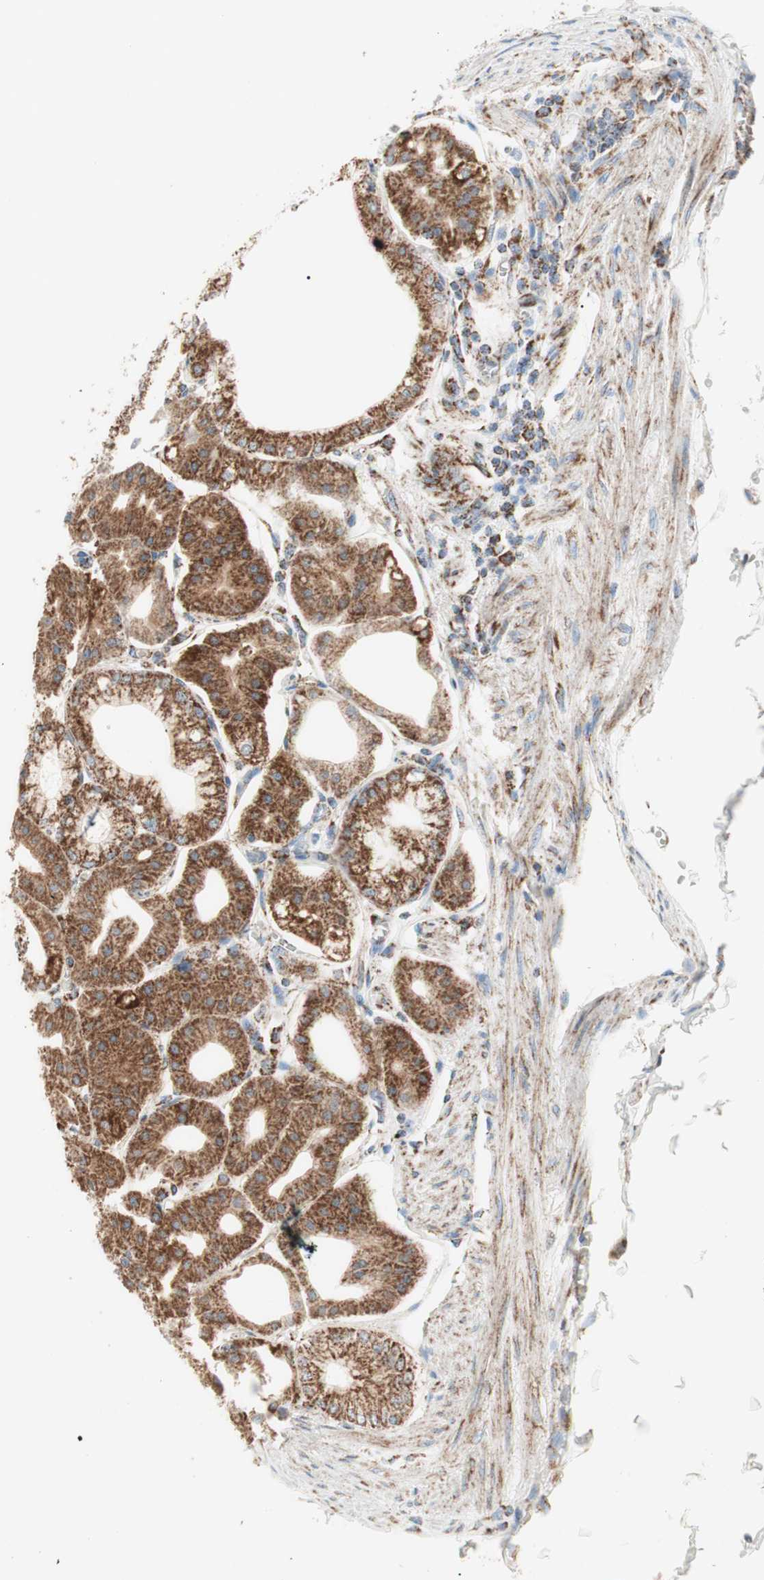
{"staining": {"intensity": "strong", "quantity": ">75%", "location": "cytoplasmic/membranous"}, "tissue": "stomach", "cell_type": "Glandular cells", "image_type": "normal", "snomed": [{"axis": "morphology", "description": "Normal tissue, NOS"}, {"axis": "topography", "description": "Stomach, lower"}], "caption": "Immunohistochemical staining of unremarkable human stomach displays >75% levels of strong cytoplasmic/membranous protein positivity in about >75% of glandular cells. (Brightfield microscopy of DAB IHC at high magnification).", "gene": "TOMM20", "patient": {"sex": "male", "age": 71}}